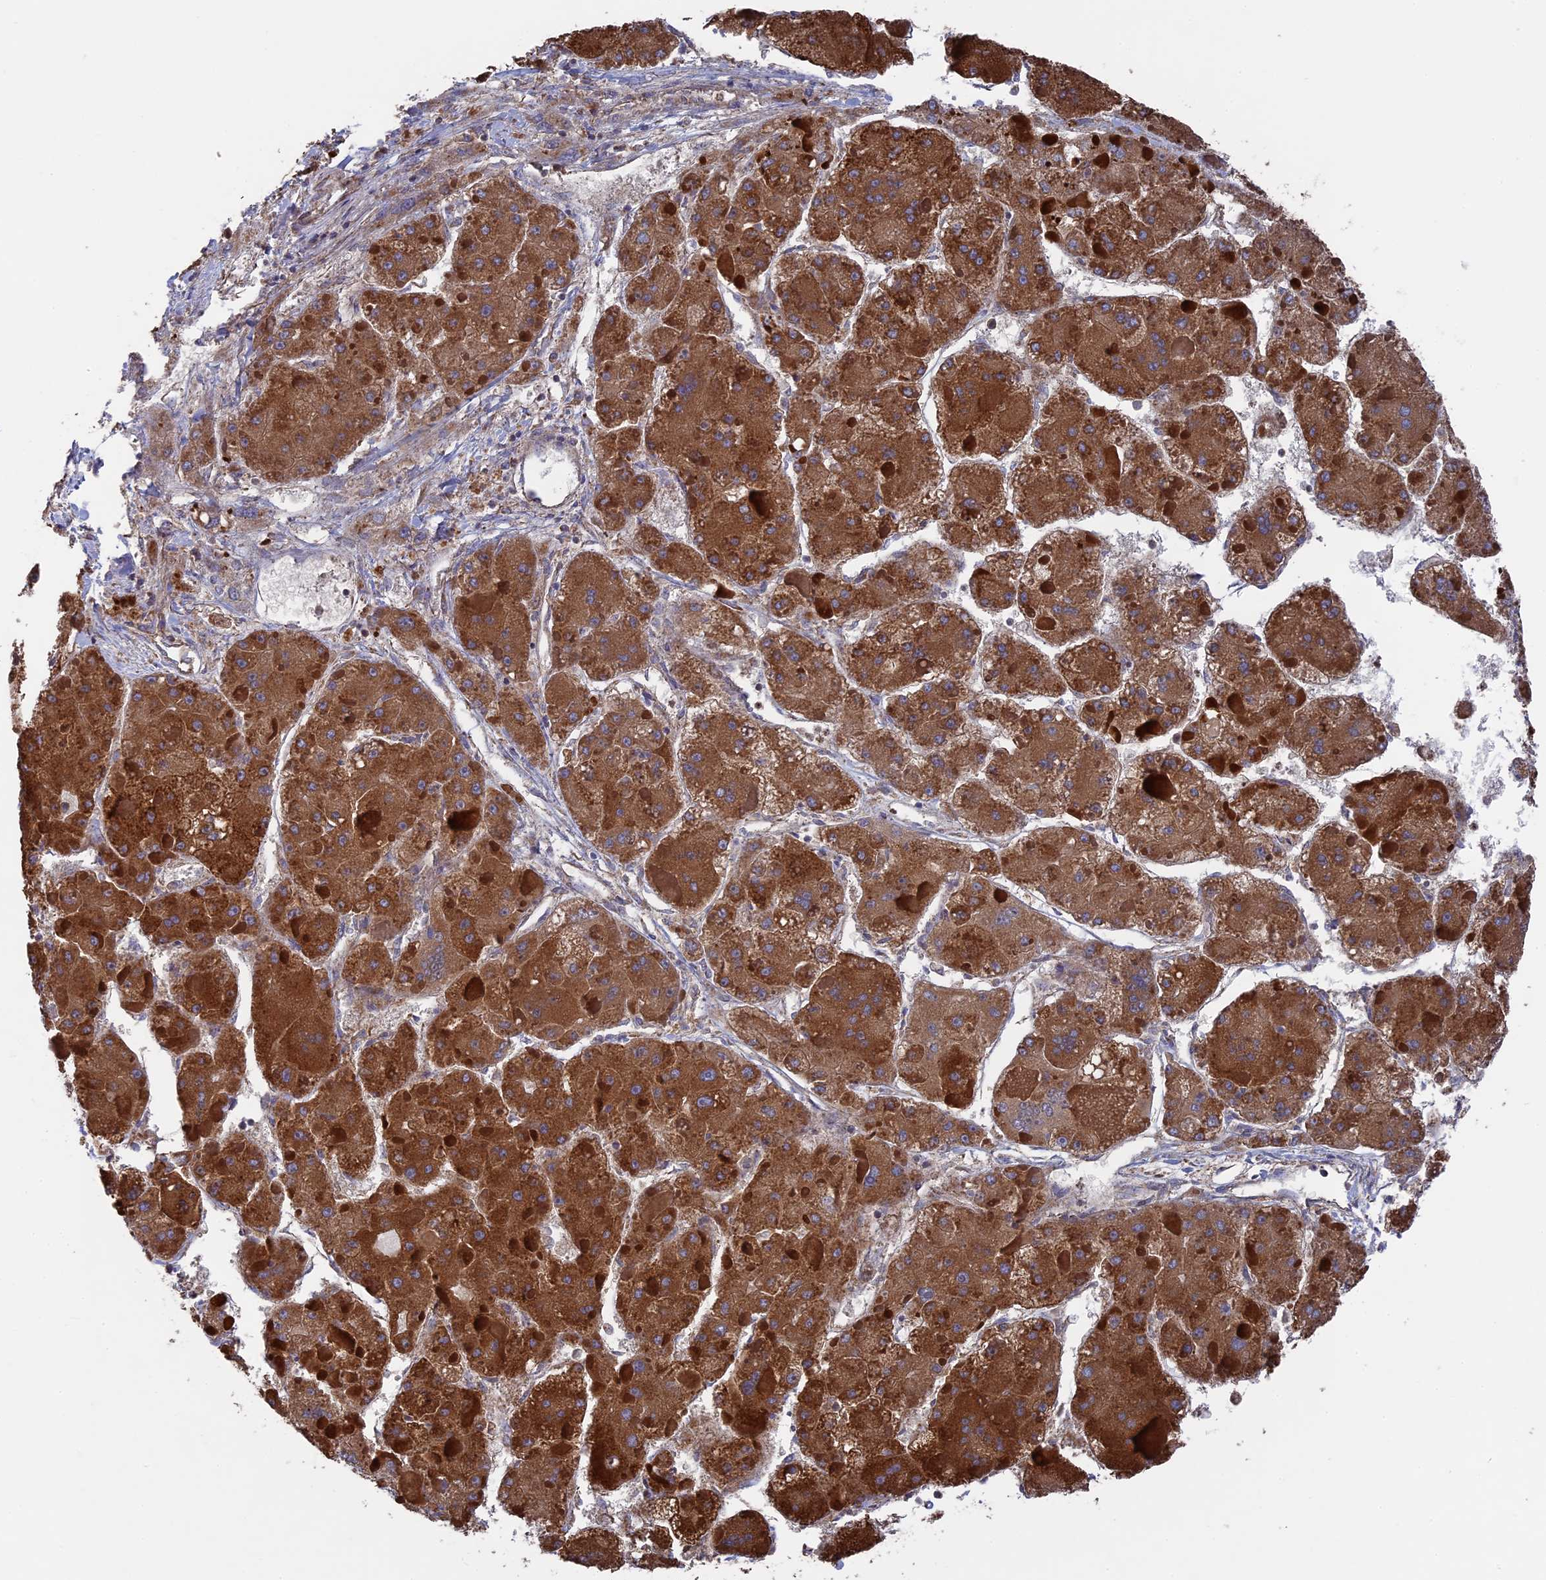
{"staining": {"intensity": "strong", "quantity": ">75%", "location": "cytoplasmic/membranous"}, "tissue": "liver cancer", "cell_type": "Tumor cells", "image_type": "cancer", "snomed": [{"axis": "morphology", "description": "Carcinoma, Hepatocellular, NOS"}, {"axis": "topography", "description": "Liver"}], "caption": "There is high levels of strong cytoplasmic/membranous positivity in tumor cells of liver hepatocellular carcinoma, as demonstrated by immunohistochemical staining (brown color).", "gene": "TELO2", "patient": {"sex": "female", "age": 73}}